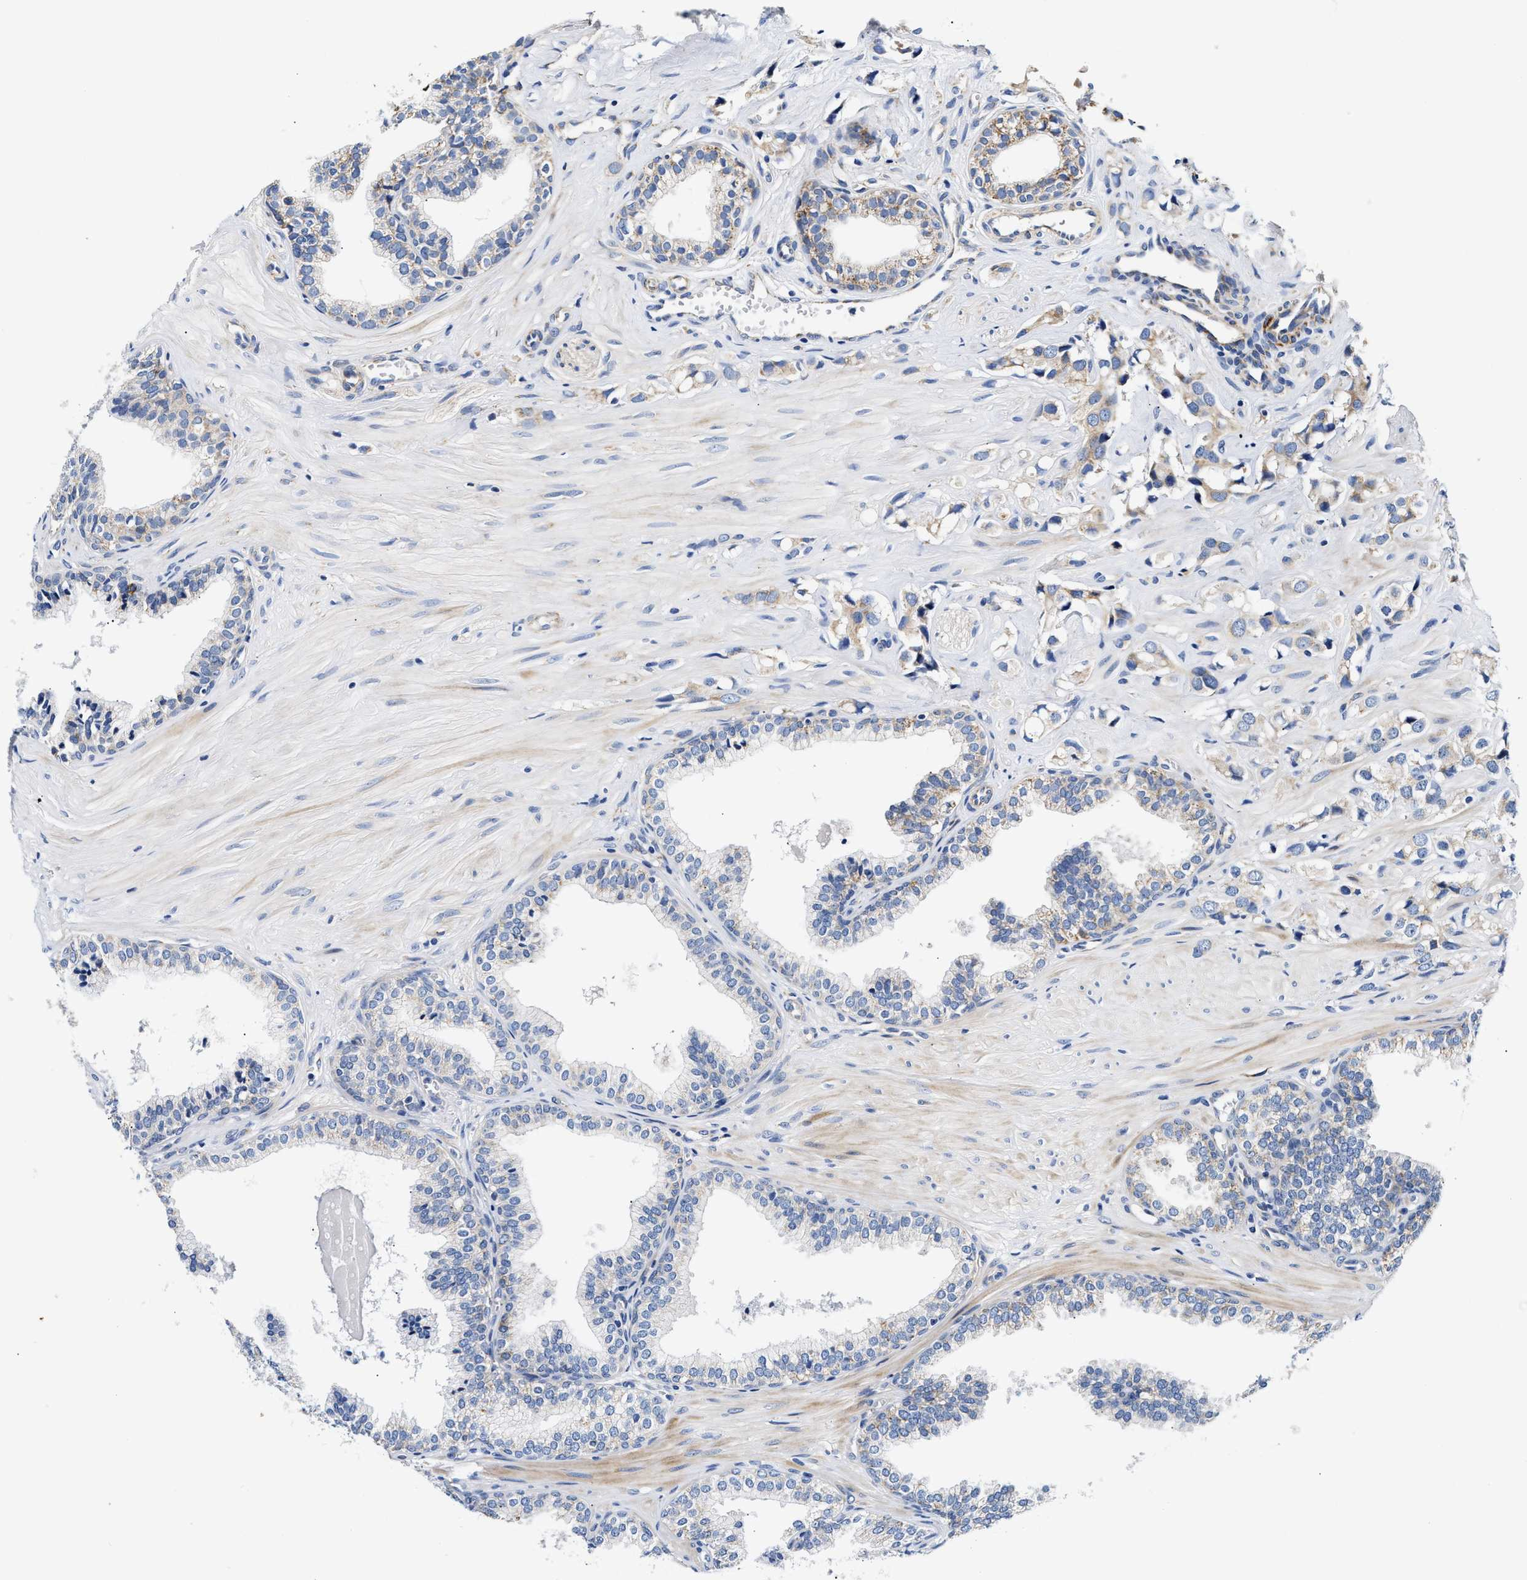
{"staining": {"intensity": "weak", "quantity": ">75%", "location": "cytoplasmic/membranous"}, "tissue": "prostate cancer", "cell_type": "Tumor cells", "image_type": "cancer", "snomed": [{"axis": "morphology", "description": "Adenocarcinoma, High grade"}, {"axis": "topography", "description": "Prostate"}], "caption": "IHC micrograph of human prostate cancer stained for a protein (brown), which shows low levels of weak cytoplasmic/membranous staining in about >75% of tumor cells.", "gene": "ACADVL", "patient": {"sex": "male", "age": 52}}